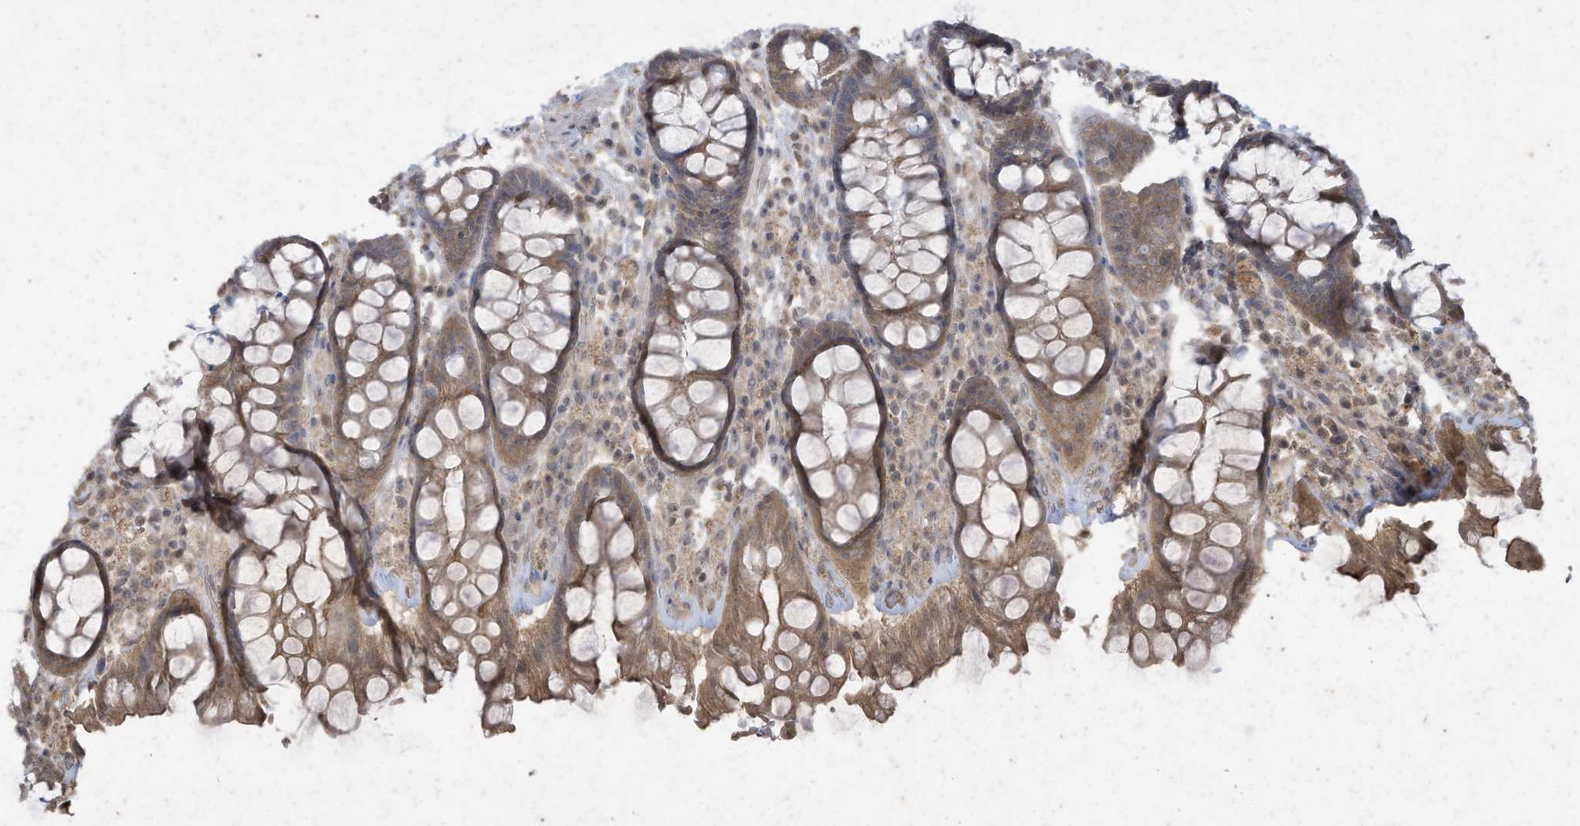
{"staining": {"intensity": "moderate", "quantity": ">75%", "location": "cytoplasmic/membranous"}, "tissue": "rectum", "cell_type": "Glandular cells", "image_type": "normal", "snomed": [{"axis": "morphology", "description": "Normal tissue, NOS"}, {"axis": "topography", "description": "Rectum"}], "caption": "This image displays immunohistochemistry (IHC) staining of benign rectum, with medium moderate cytoplasmic/membranous staining in approximately >75% of glandular cells.", "gene": "MATN2", "patient": {"sex": "male", "age": 64}}